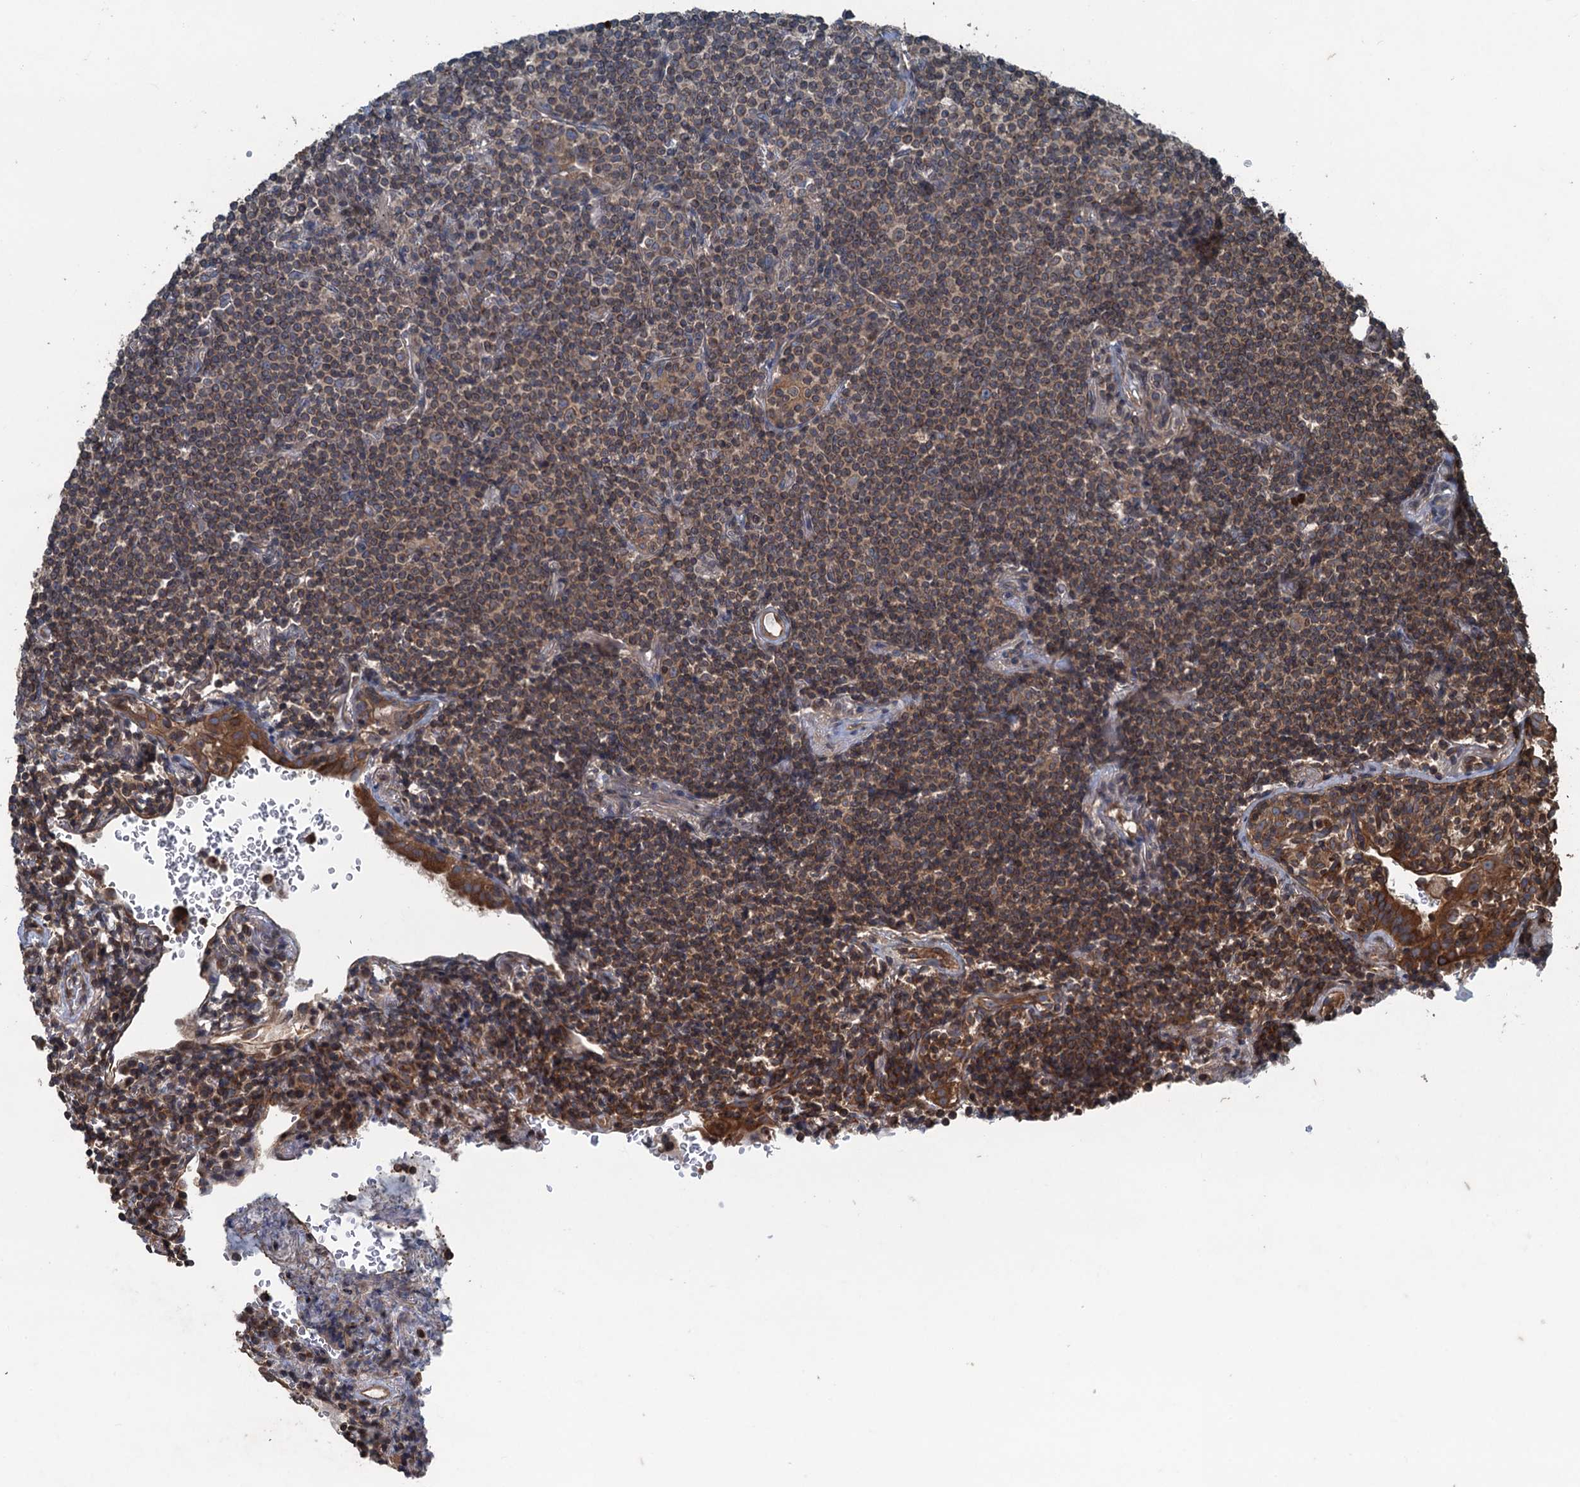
{"staining": {"intensity": "moderate", "quantity": "25%-75%", "location": "cytoplasmic/membranous"}, "tissue": "lymphoma", "cell_type": "Tumor cells", "image_type": "cancer", "snomed": [{"axis": "morphology", "description": "Malignant lymphoma, non-Hodgkin's type, Low grade"}, {"axis": "topography", "description": "Lung"}], "caption": "Brown immunohistochemical staining in human malignant lymphoma, non-Hodgkin's type (low-grade) shows moderate cytoplasmic/membranous staining in approximately 25%-75% of tumor cells. (DAB (3,3'-diaminobenzidine) IHC, brown staining for protein, blue staining for nuclei).", "gene": "TRAPPC8", "patient": {"sex": "female", "age": 71}}